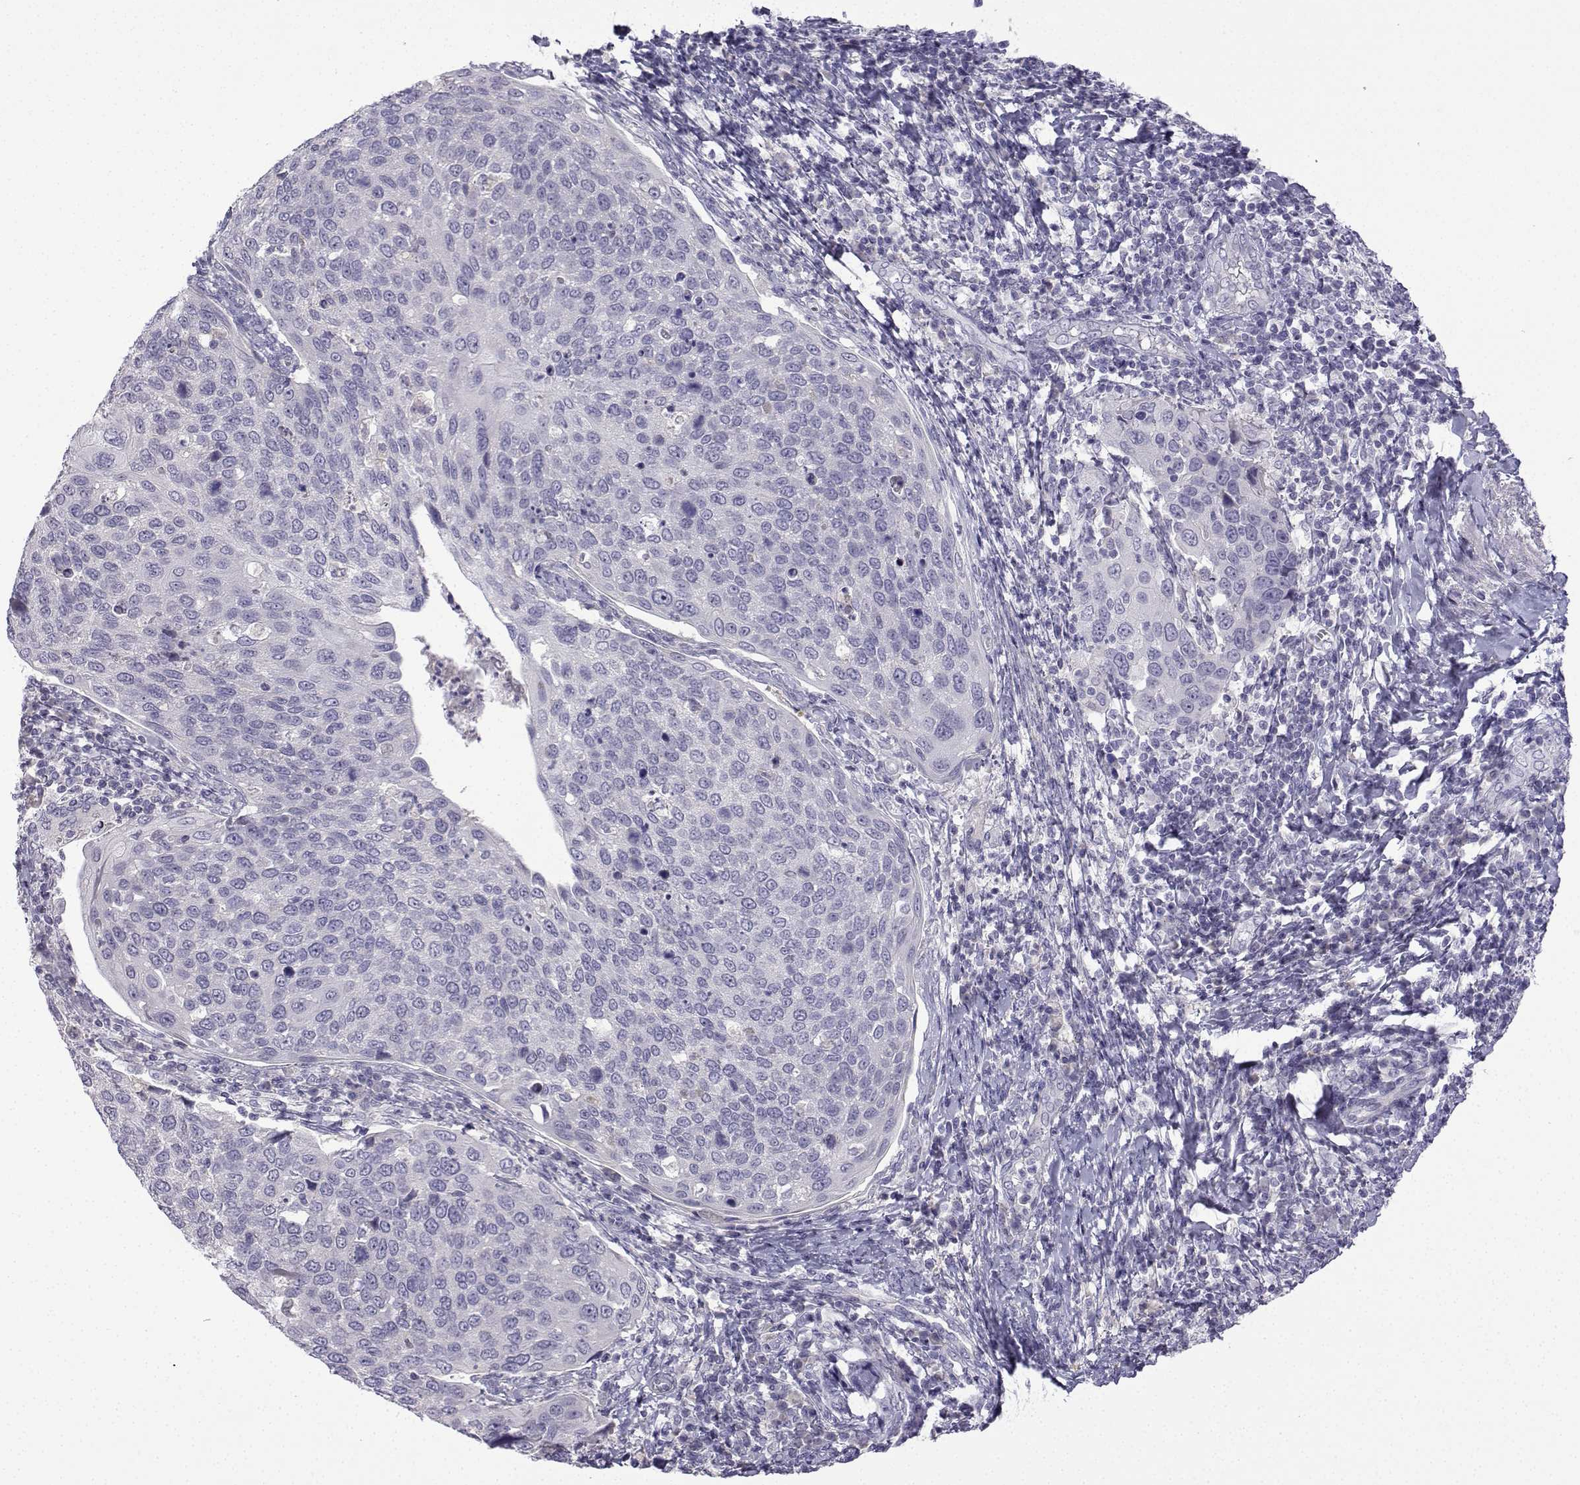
{"staining": {"intensity": "negative", "quantity": "none", "location": "none"}, "tissue": "cervical cancer", "cell_type": "Tumor cells", "image_type": "cancer", "snomed": [{"axis": "morphology", "description": "Squamous cell carcinoma, NOS"}, {"axis": "topography", "description": "Cervix"}], "caption": "Micrograph shows no protein expression in tumor cells of cervical squamous cell carcinoma tissue.", "gene": "SPACA7", "patient": {"sex": "female", "age": 54}}